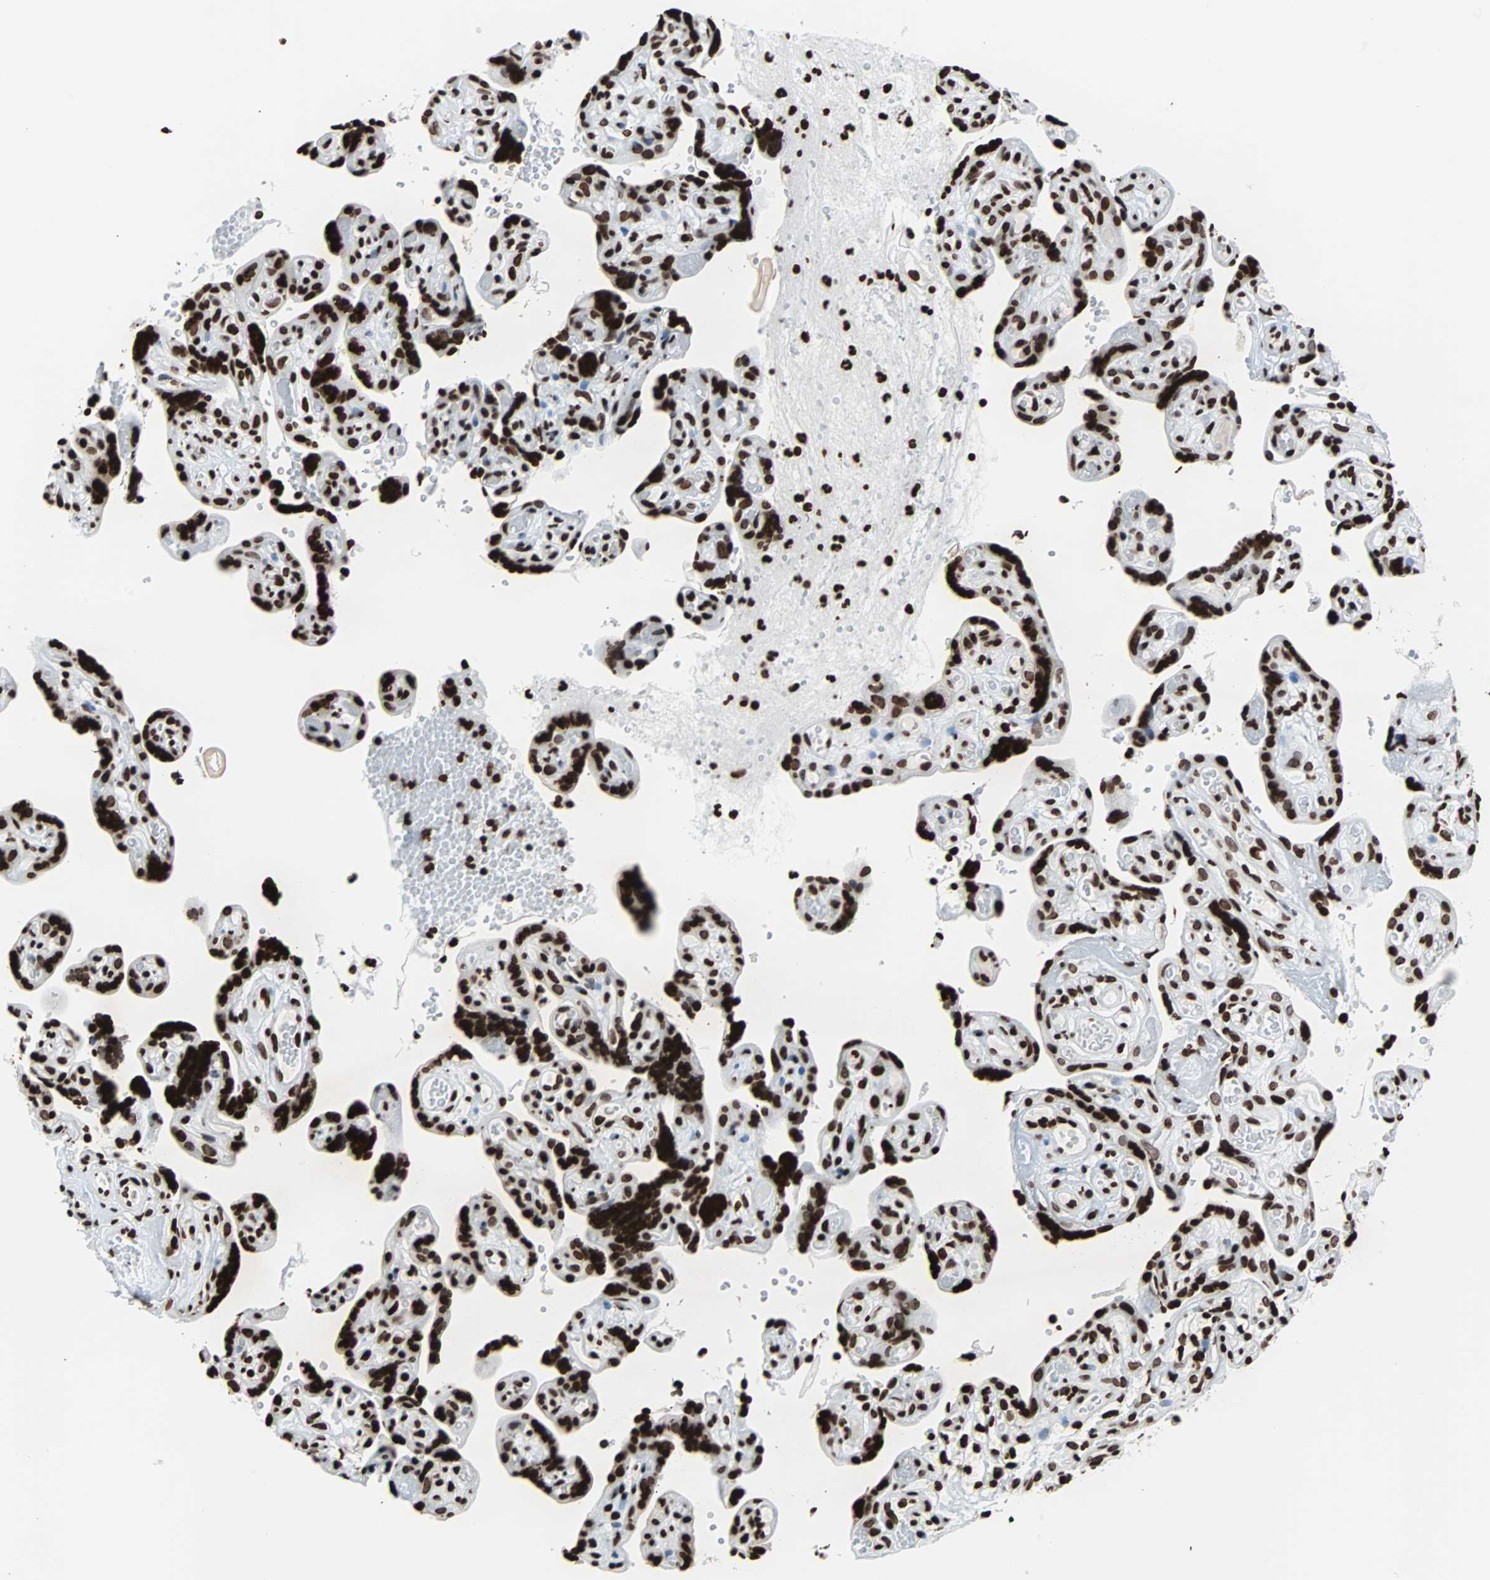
{"staining": {"intensity": "strong", "quantity": ">75%", "location": "nuclear"}, "tissue": "placenta", "cell_type": "Decidual cells", "image_type": "normal", "snomed": [{"axis": "morphology", "description": "Normal tissue, NOS"}, {"axis": "topography", "description": "Placenta"}], "caption": "Immunohistochemistry (DAB (3,3'-diaminobenzidine)) staining of benign placenta exhibits strong nuclear protein expression in approximately >75% of decidual cells. (DAB (3,3'-diaminobenzidine) = brown stain, brightfield microscopy at high magnification).", "gene": "H2BC18", "patient": {"sex": "female", "age": 30}}